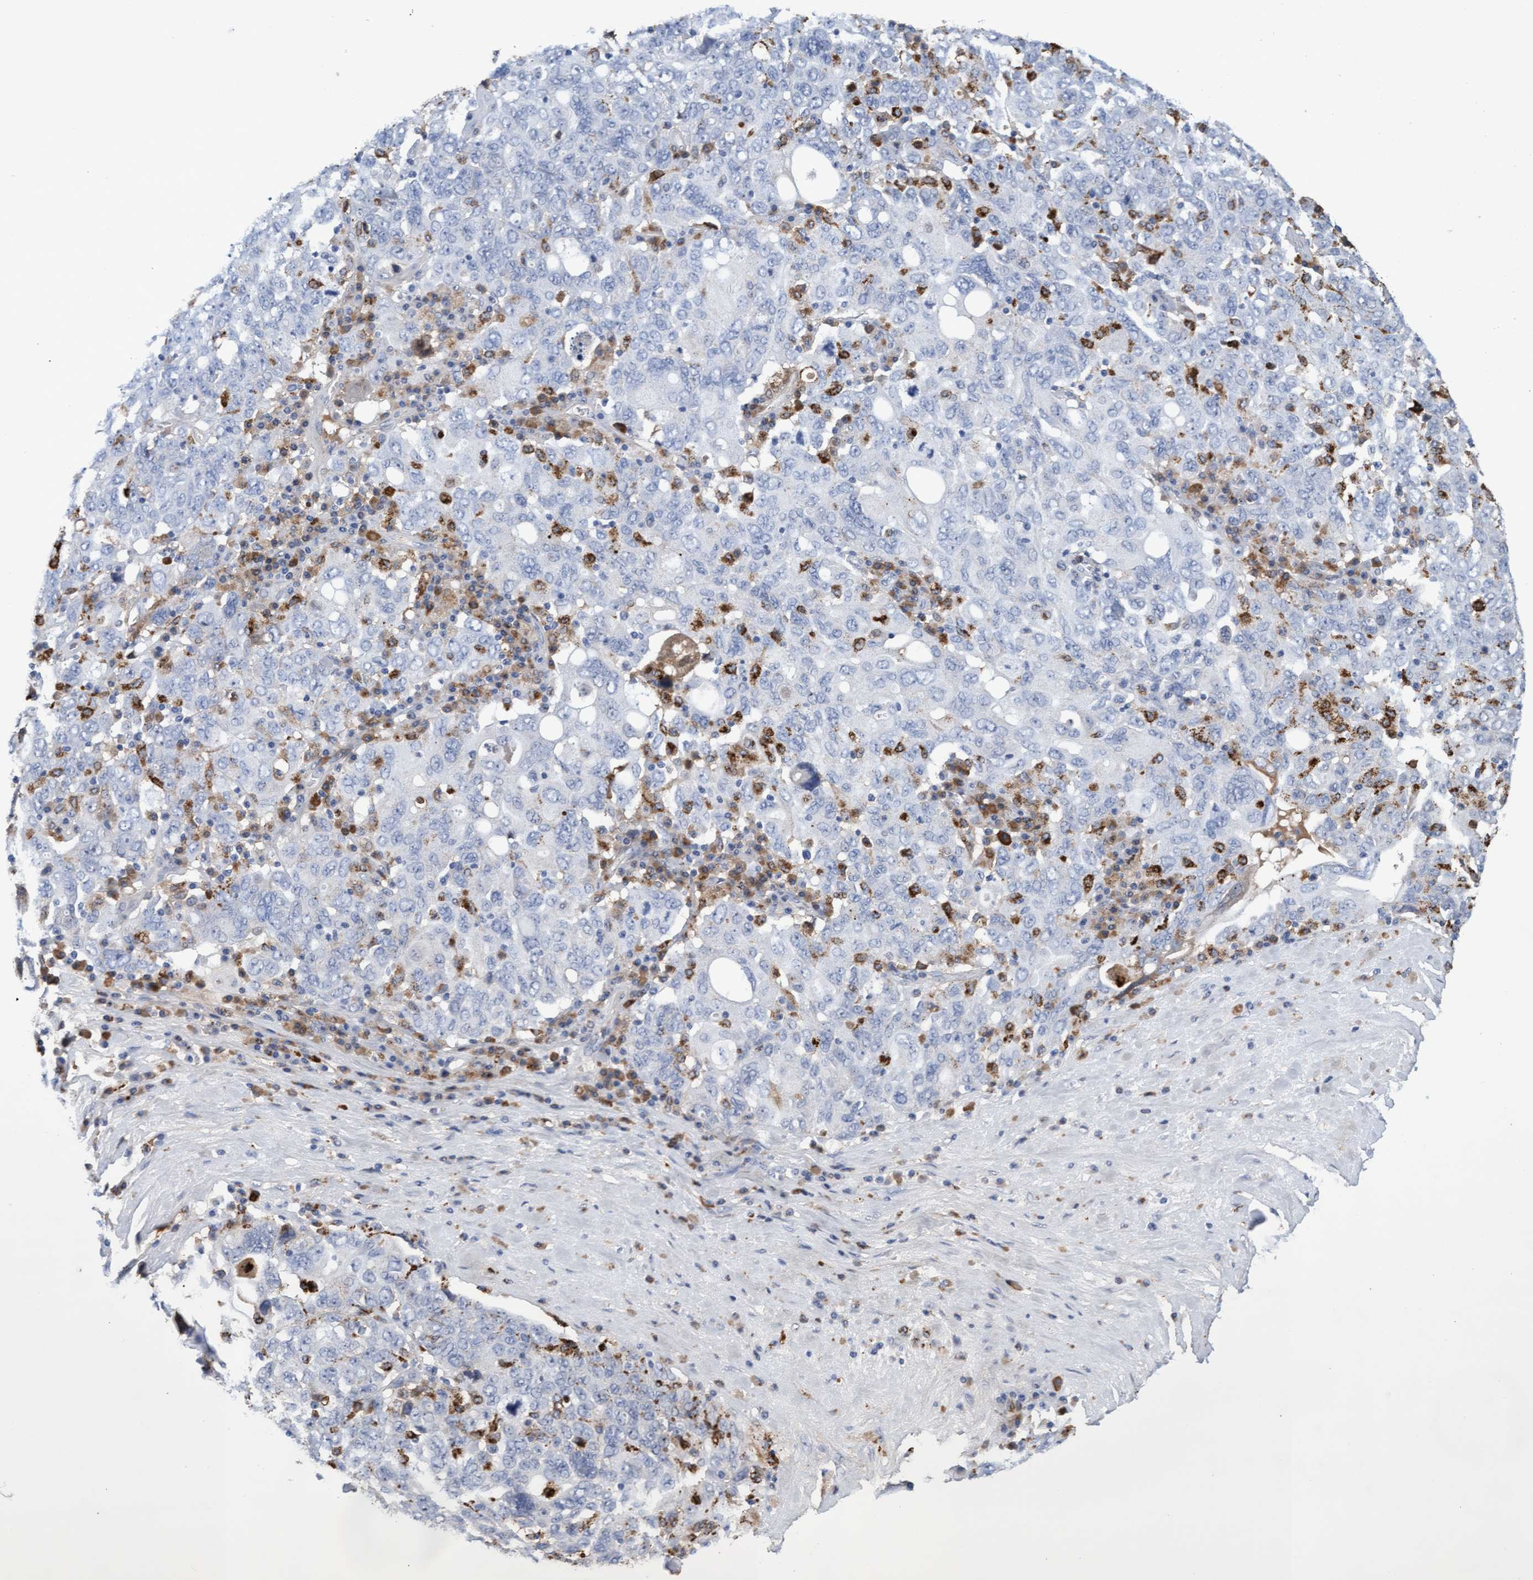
{"staining": {"intensity": "negative", "quantity": "none", "location": "none"}, "tissue": "ovarian cancer", "cell_type": "Tumor cells", "image_type": "cancer", "snomed": [{"axis": "morphology", "description": "Carcinoma, endometroid"}, {"axis": "topography", "description": "Ovary"}], "caption": "This is an immunohistochemistry micrograph of human ovarian cancer (endometroid carcinoma). There is no staining in tumor cells.", "gene": "GPR39", "patient": {"sex": "female", "age": 62}}